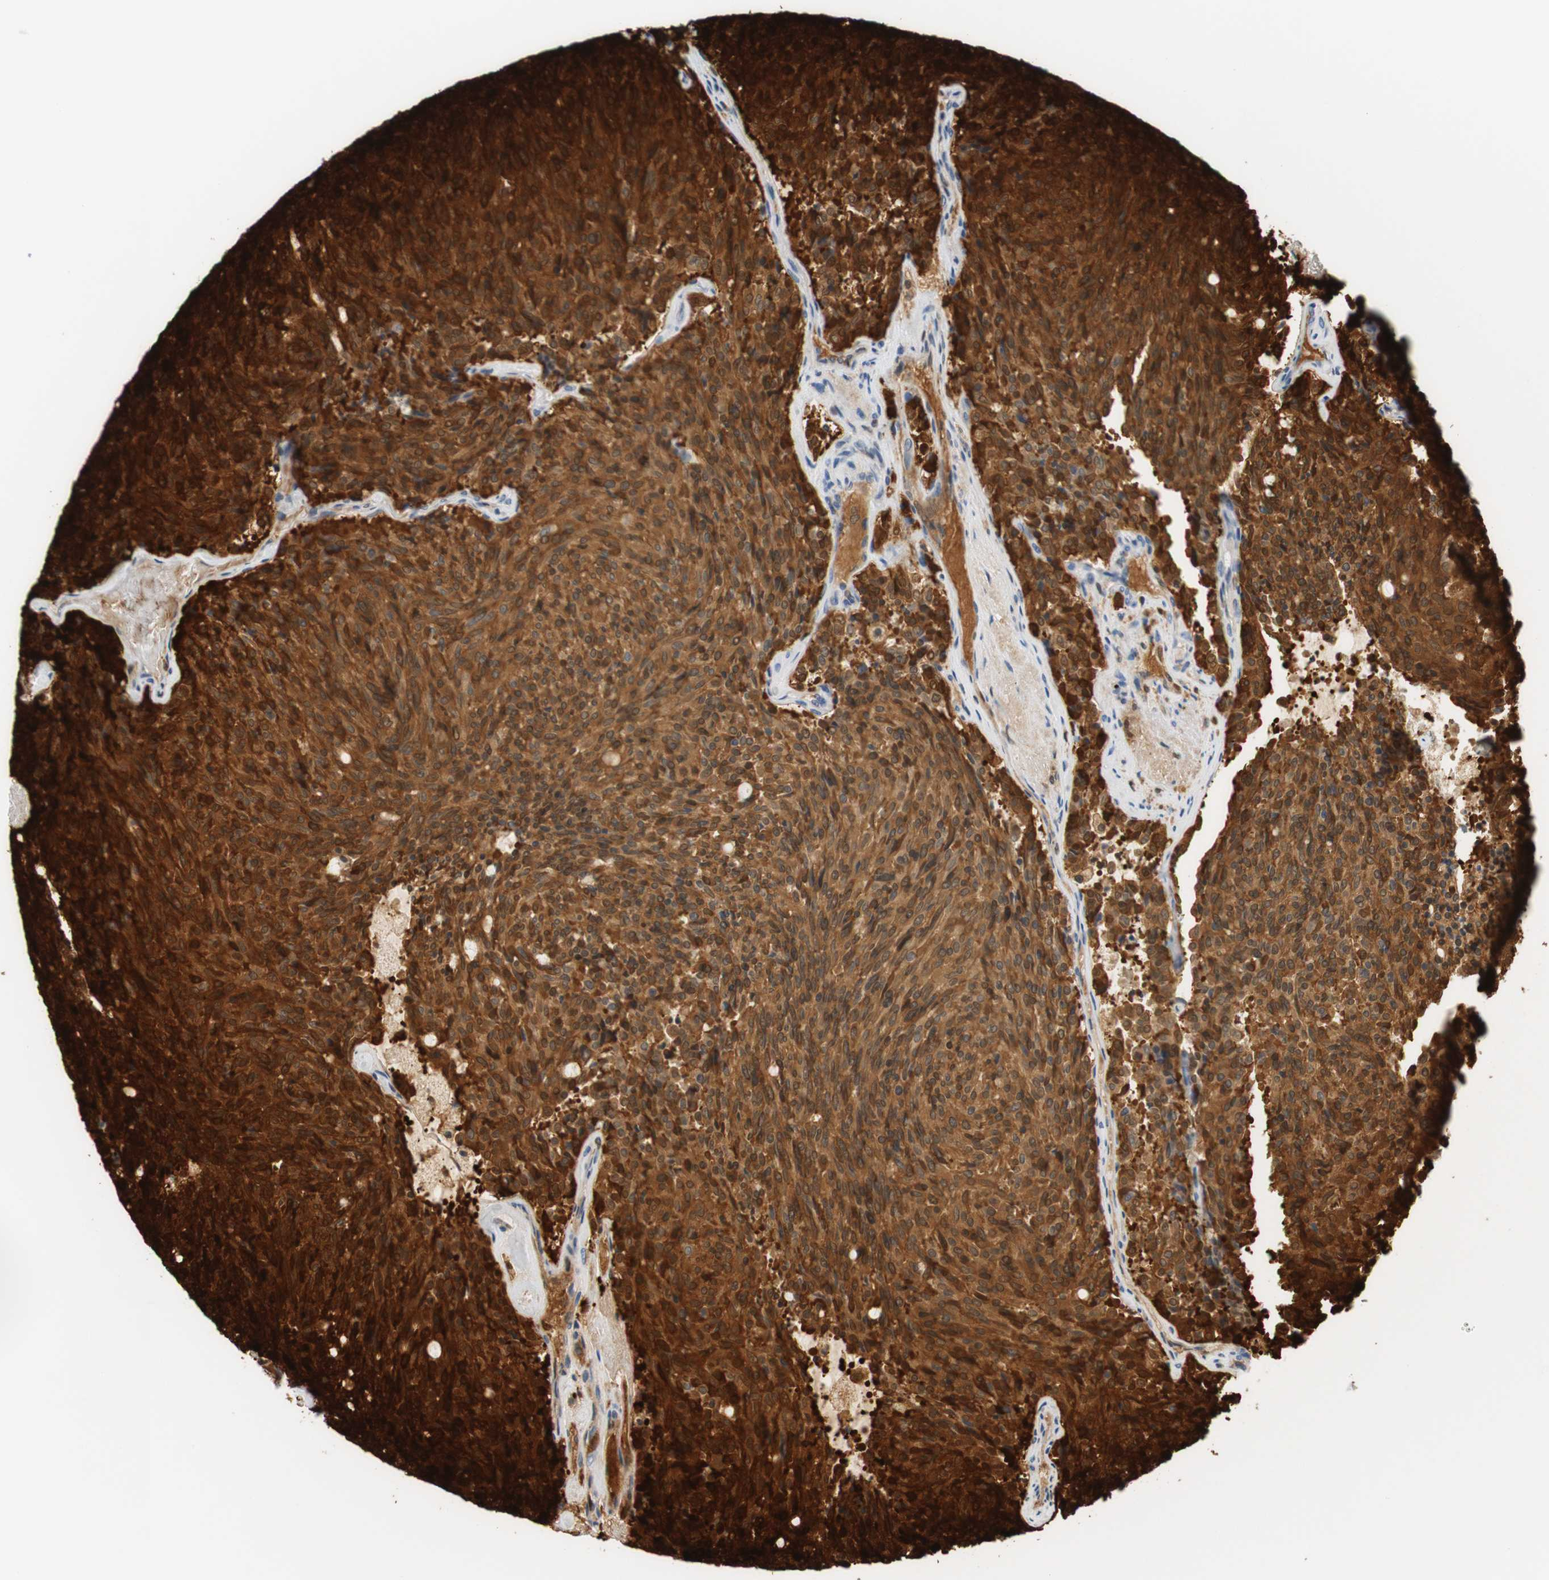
{"staining": {"intensity": "strong", "quantity": ">75%", "location": "cytoplasmic/membranous"}, "tissue": "carcinoid", "cell_type": "Tumor cells", "image_type": "cancer", "snomed": [{"axis": "morphology", "description": "Carcinoid, malignant, NOS"}, {"axis": "topography", "description": "Pancreas"}], "caption": "Immunohistochemistry (IHC) photomicrograph of carcinoid stained for a protein (brown), which displays high levels of strong cytoplasmic/membranous staining in approximately >75% of tumor cells.", "gene": "STMN1", "patient": {"sex": "female", "age": 54}}